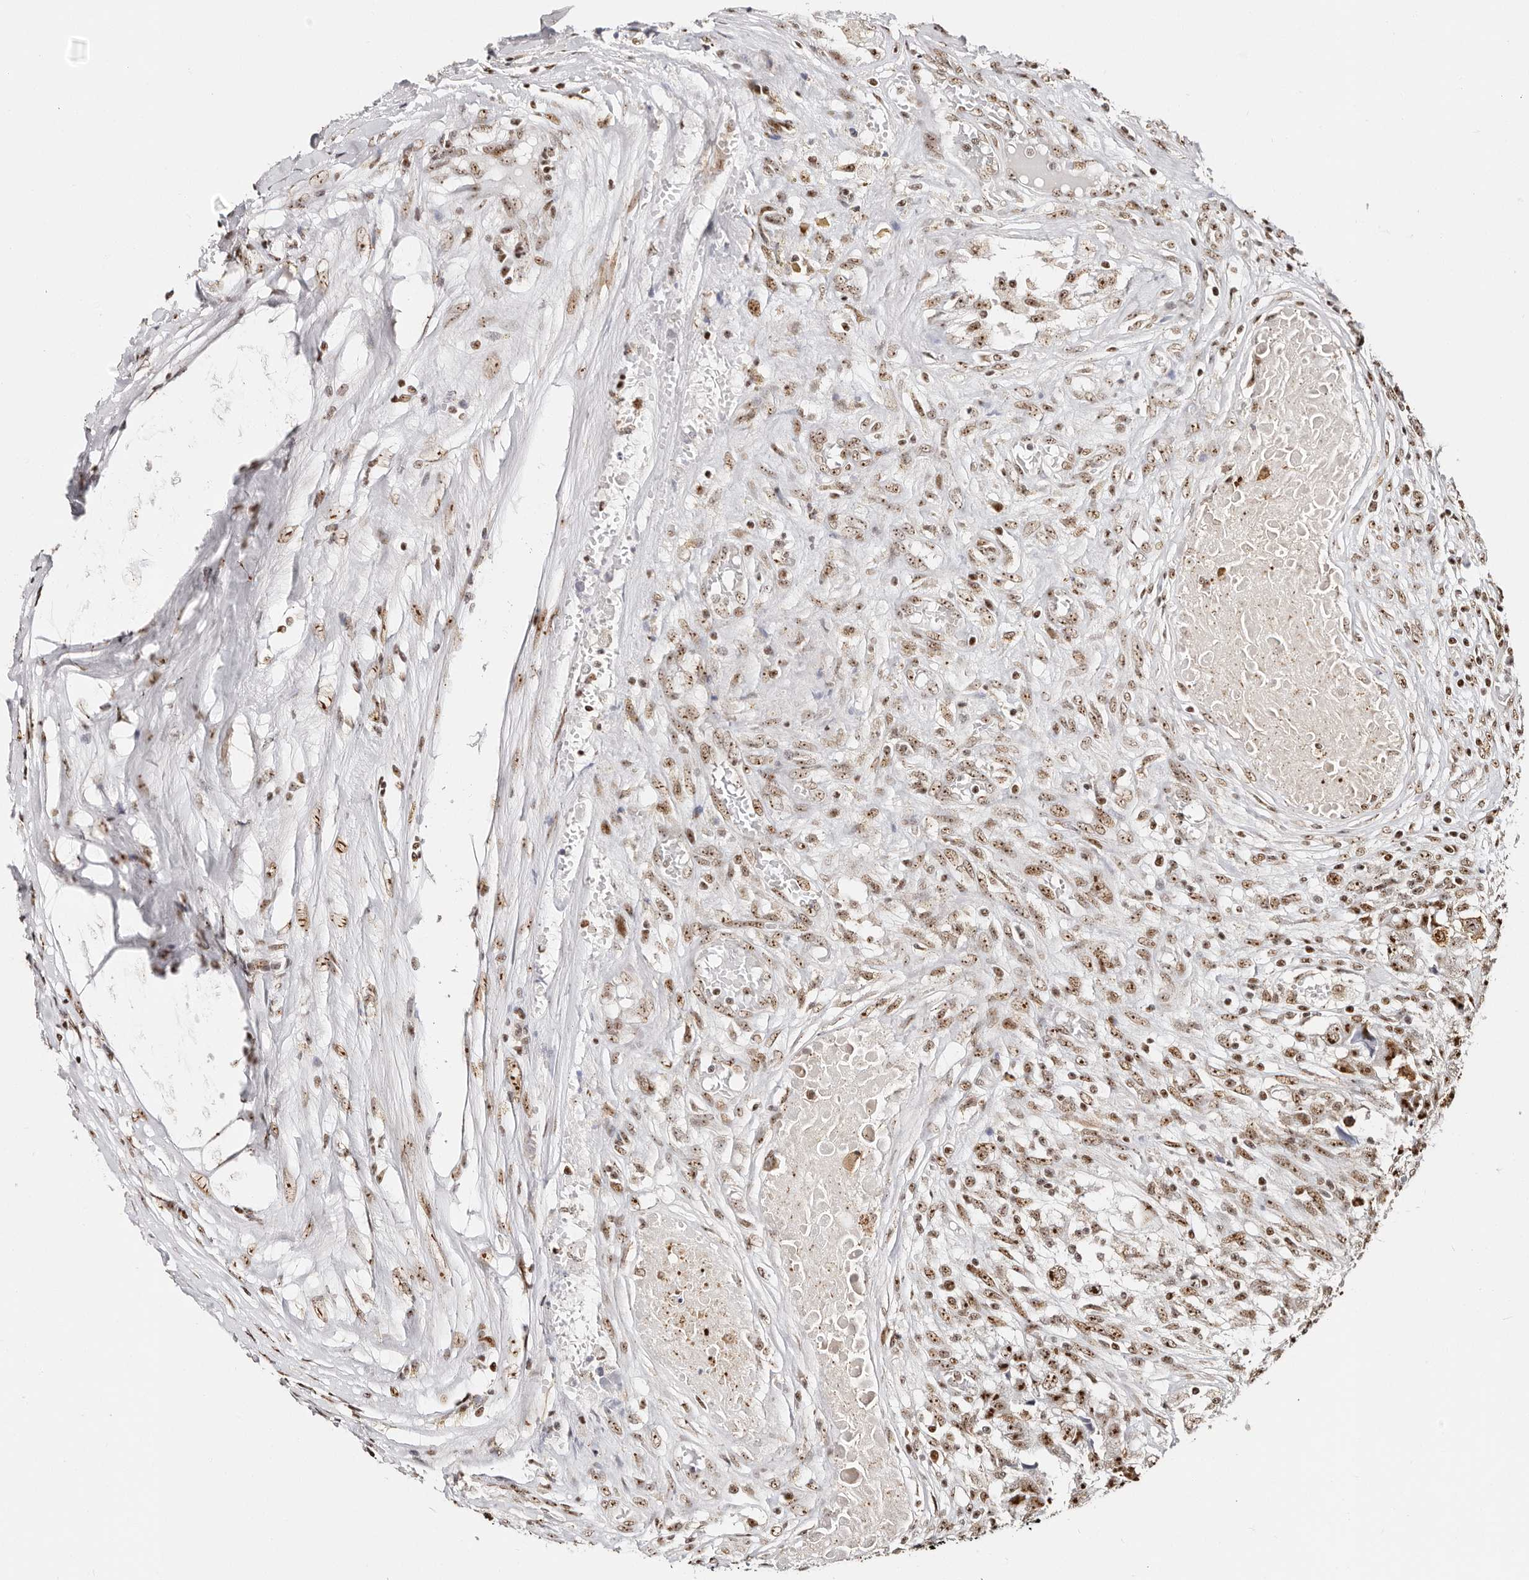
{"staining": {"intensity": "moderate", "quantity": ">75%", "location": "nuclear"}, "tissue": "testis cancer", "cell_type": "Tumor cells", "image_type": "cancer", "snomed": [{"axis": "morphology", "description": "Carcinoma, Embryonal, NOS"}, {"axis": "topography", "description": "Testis"}], "caption": "This photomicrograph exhibits immunohistochemistry staining of testis cancer, with medium moderate nuclear staining in approximately >75% of tumor cells.", "gene": "IQGAP3", "patient": {"sex": "male", "age": 25}}